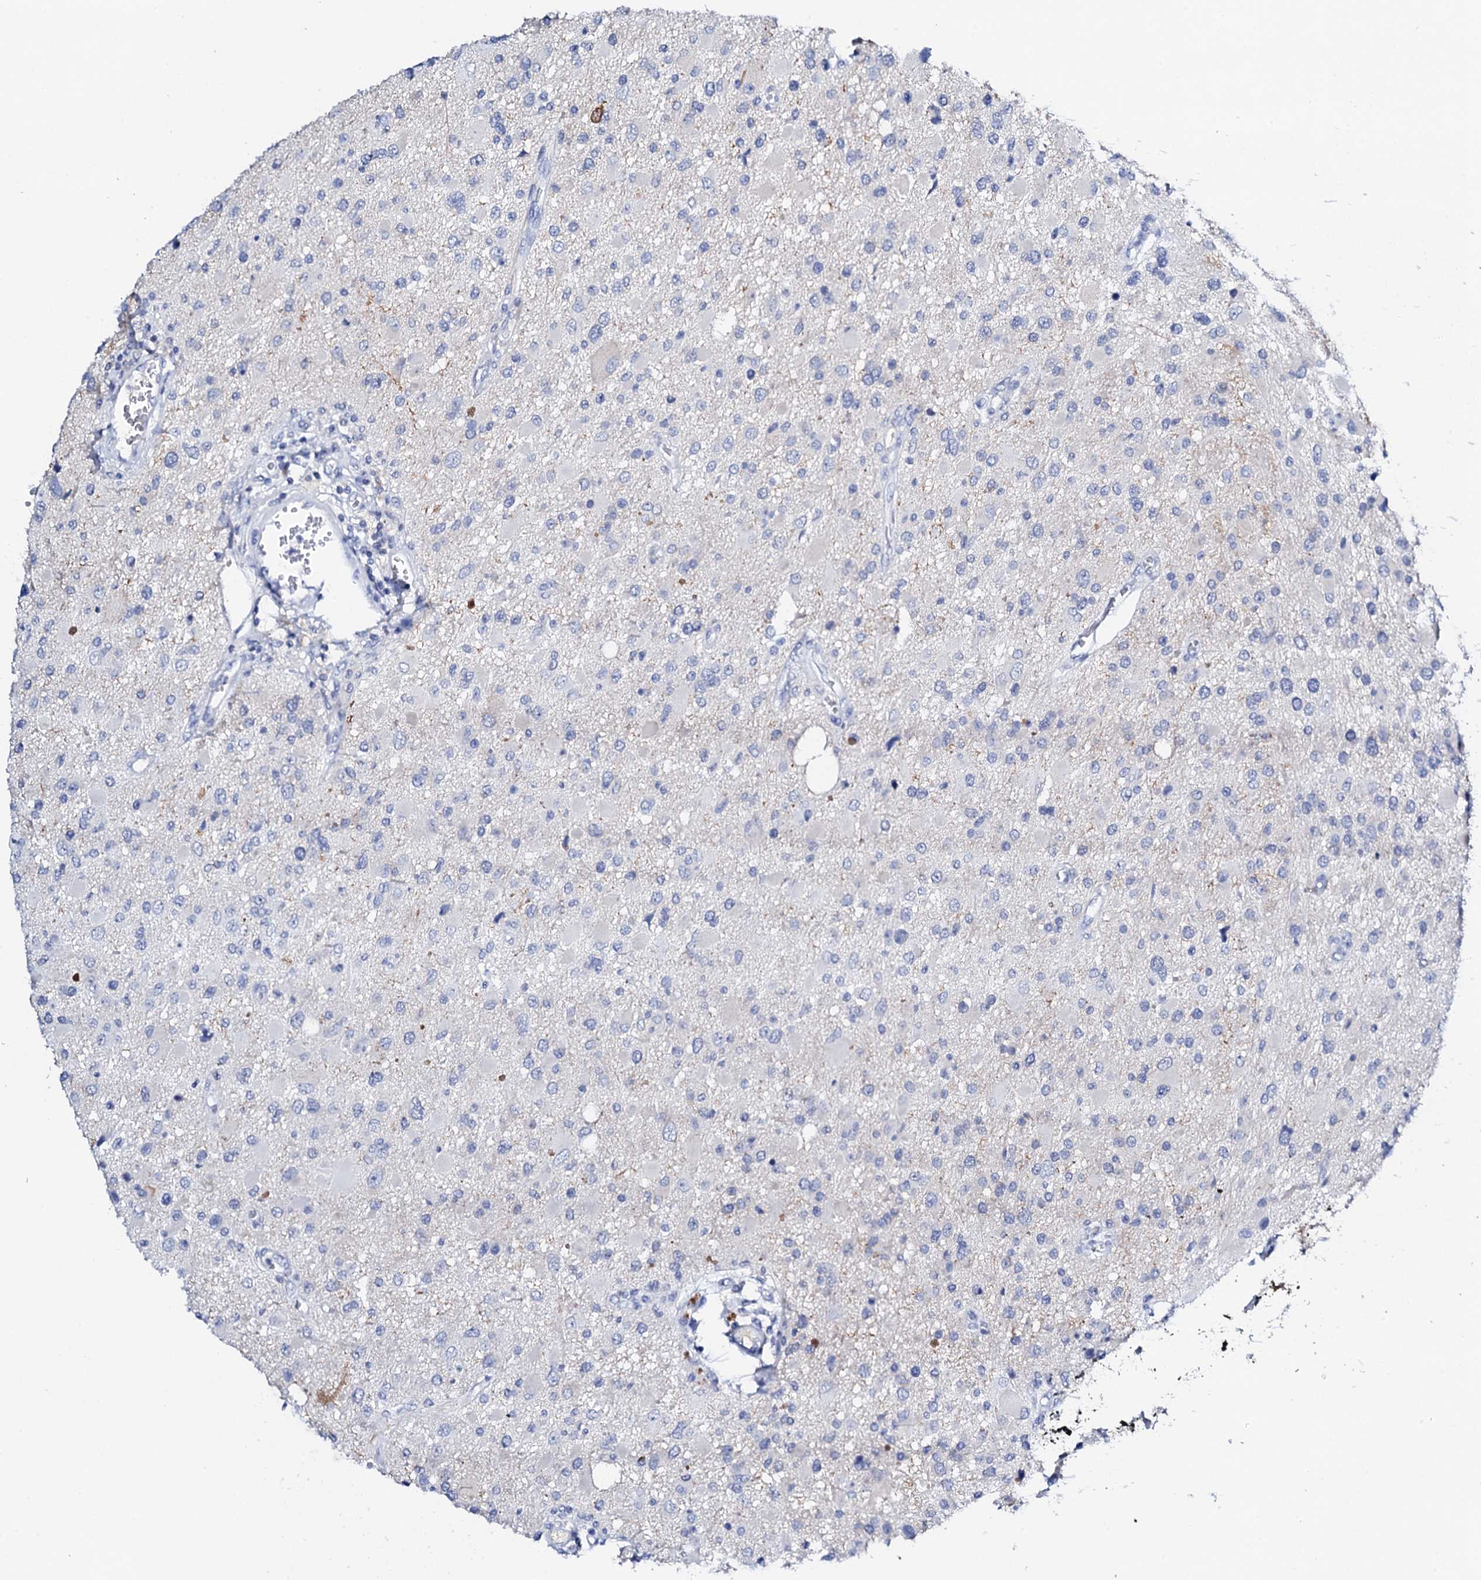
{"staining": {"intensity": "negative", "quantity": "none", "location": "none"}, "tissue": "glioma", "cell_type": "Tumor cells", "image_type": "cancer", "snomed": [{"axis": "morphology", "description": "Glioma, malignant, High grade"}, {"axis": "topography", "description": "Brain"}], "caption": "This histopathology image is of malignant glioma (high-grade) stained with immunohistochemistry (IHC) to label a protein in brown with the nuclei are counter-stained blue. There is no staining in tumor cells. (DAB (3,3'-diaminobenzidine) immunohistochemistry (IHC) visualized using brightfield microscopy, high magnification).", "gene": "FBXL16", "patient": {"sex": "male", "age": 53}}